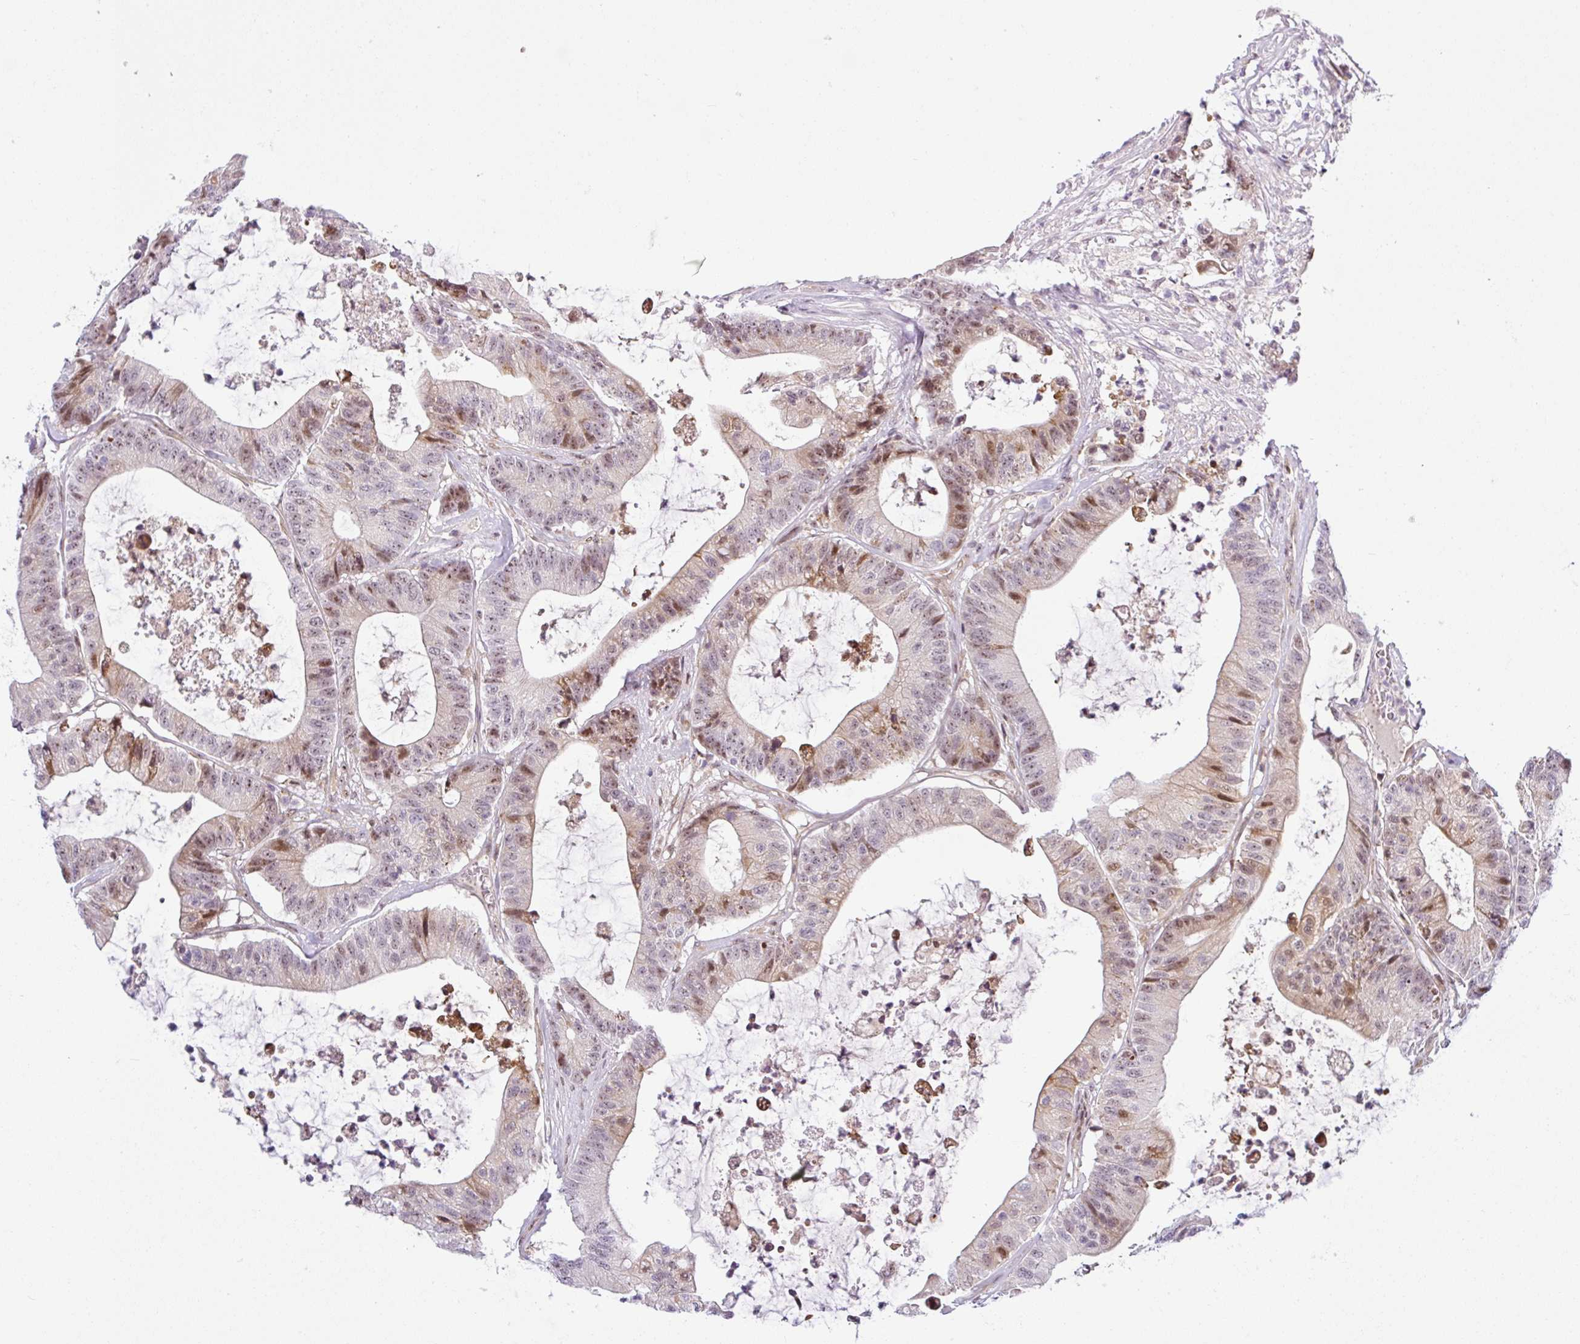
{"staining": {"intensity": "moderate", "quantity": "25%-75%", "location": "nuclear"}, "tissue": "colorectal cancer", "cell_type": "Tumor cells", "image_type": "cancer", "snomed": [{"axis": "morphology", "description": "Adenocarcinoma, NOS"}, {"axis": "topography", "description": "Colon"}], "caption": "A histopathology image of colorectal adenocarcinoma stained for a protein demonstrates moderate nuclear brown staining in tumor cells.", "gene": "NDUFB2", "patient": {"sex": "female", "age": 84}}